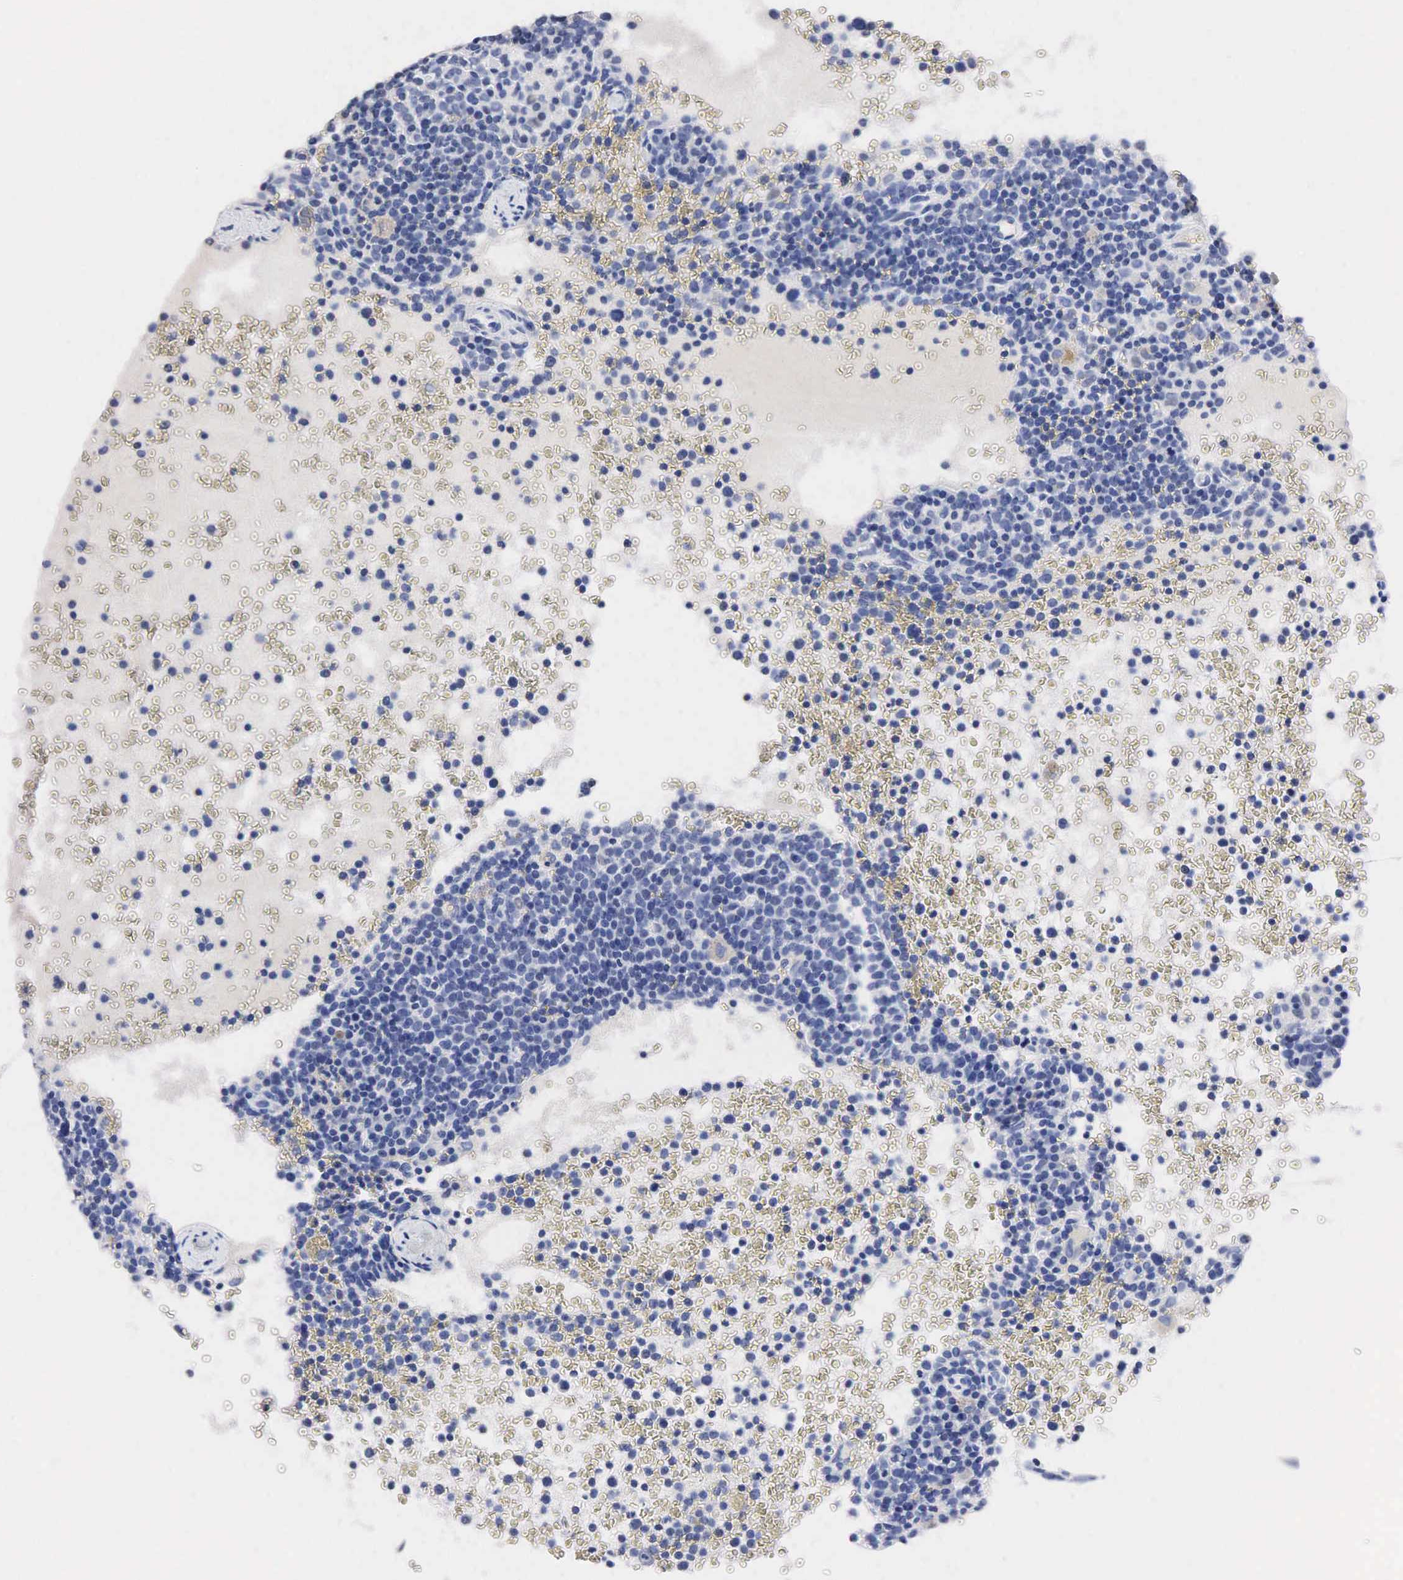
{"staining": {"intensity": "negative", "quantity": "none", "location": "none"}, "tissue": "lymphoma", "cell_type": "Tumor cells", "image_type": "cancer", "snomed": [{"axis": "morphology", "description": "Malignant lymphoma, non-Hodgkin's type, High grade"}, {"axis": "topography", "description": "Lymph node"}], "caption": "Tumor cells show no significant expression in malignant lymphoma, non-Hodgkin's type (high-grade). The staining was performed using DAB (3,3'-diaminobenzidine) to visualize the protein expression in brown, while the nuclei were stained in blue with hematoxylin (Magnification: 20x).", "gene": "SST", "patient": {"sex": "female", "age": 76}}